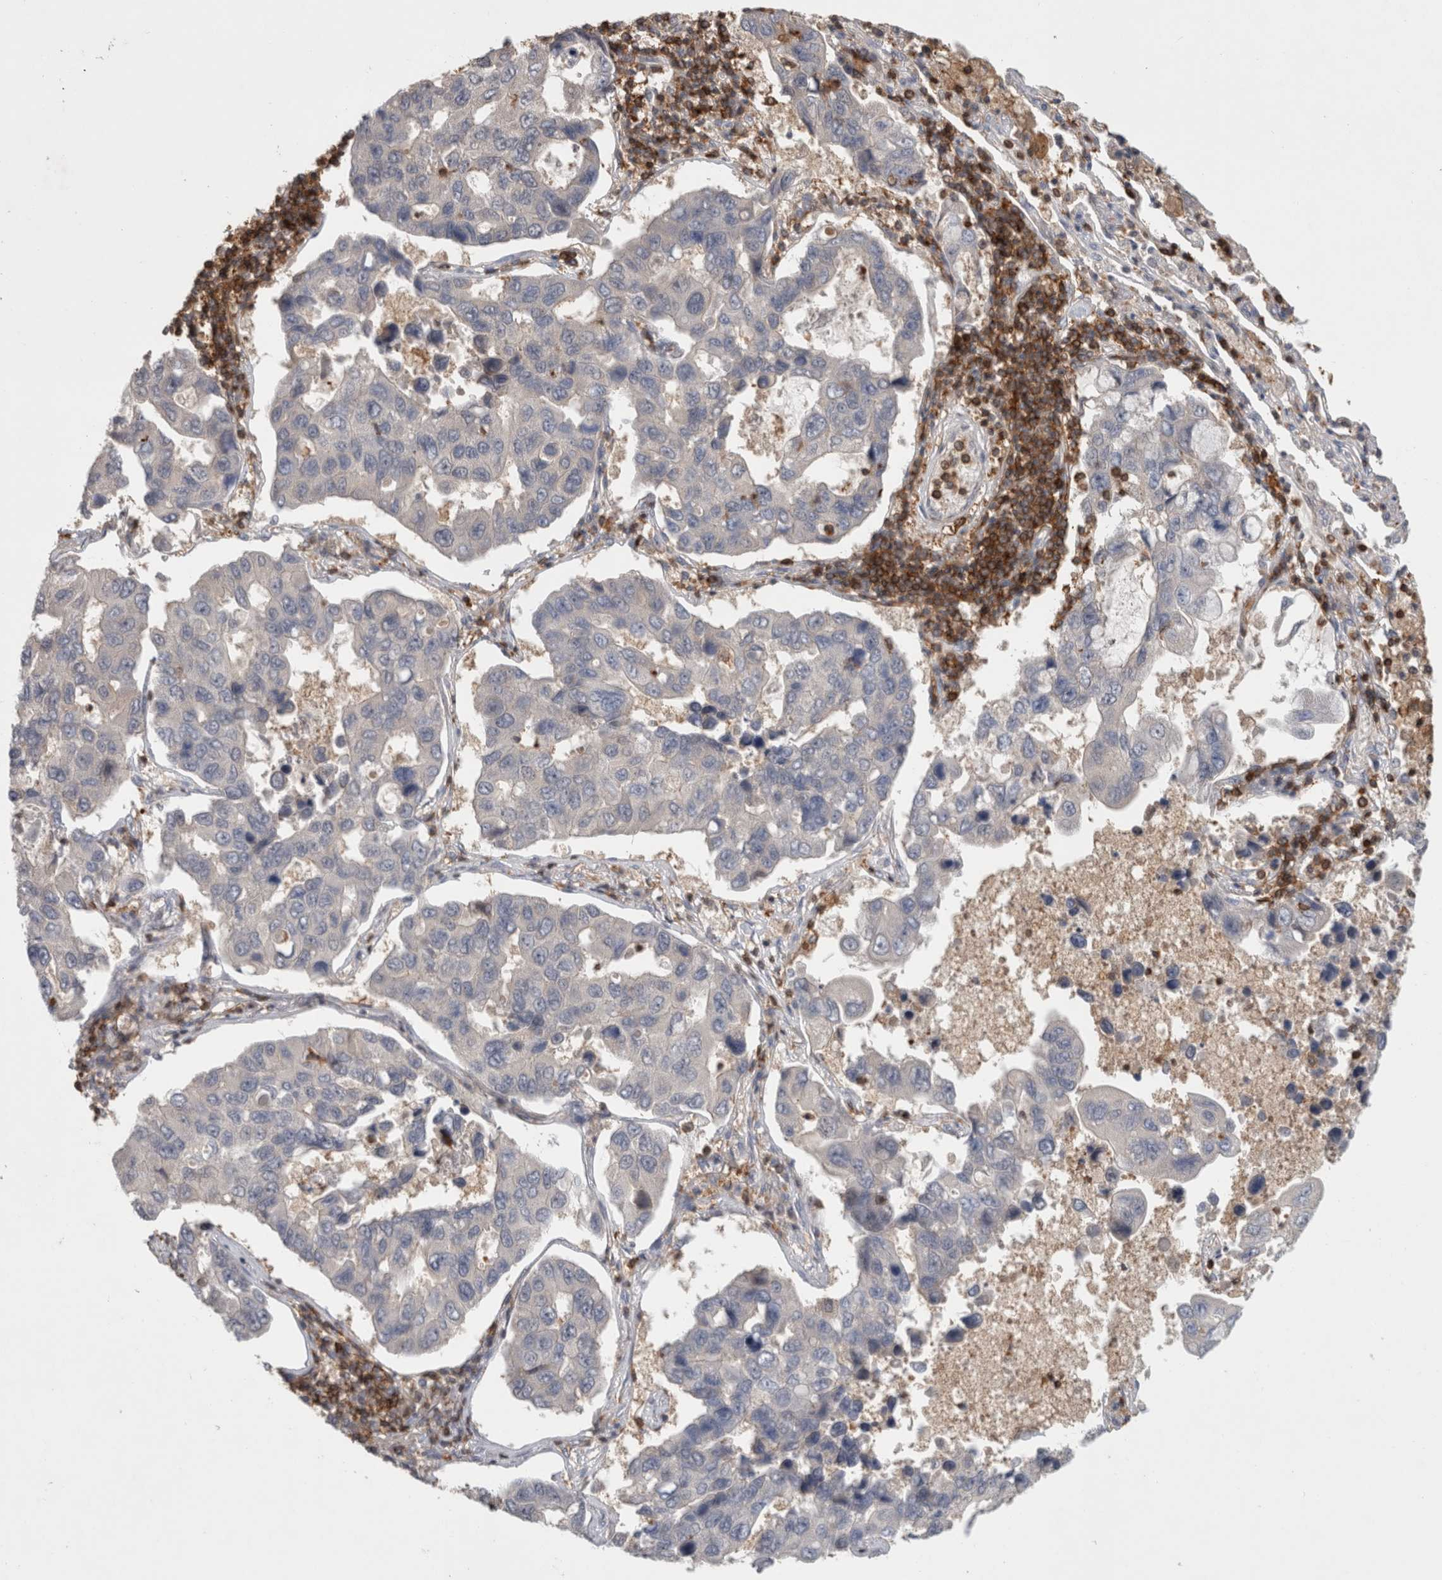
{"staining": {"intensity": "negative", "quantity": "none", "location": "none"}, "tissue": "lung cancer", "cell_type": "Tumor cells", "image_type": "cancer", "snomed": [{"axis": "morphology", "description": "Adenocarcinoma, NOS"}, {"axis": "topography", "description": "Lung"}], "caption": "High magnification brightfield microscopy of lung cancer (adenocarcinoma) stained with DAB (brown) and counterstained with hematoxylin (blue): tumor cells show no significant expression.", "gene": "GFRA2", "patient": {"sex": "male", "age": 64}}